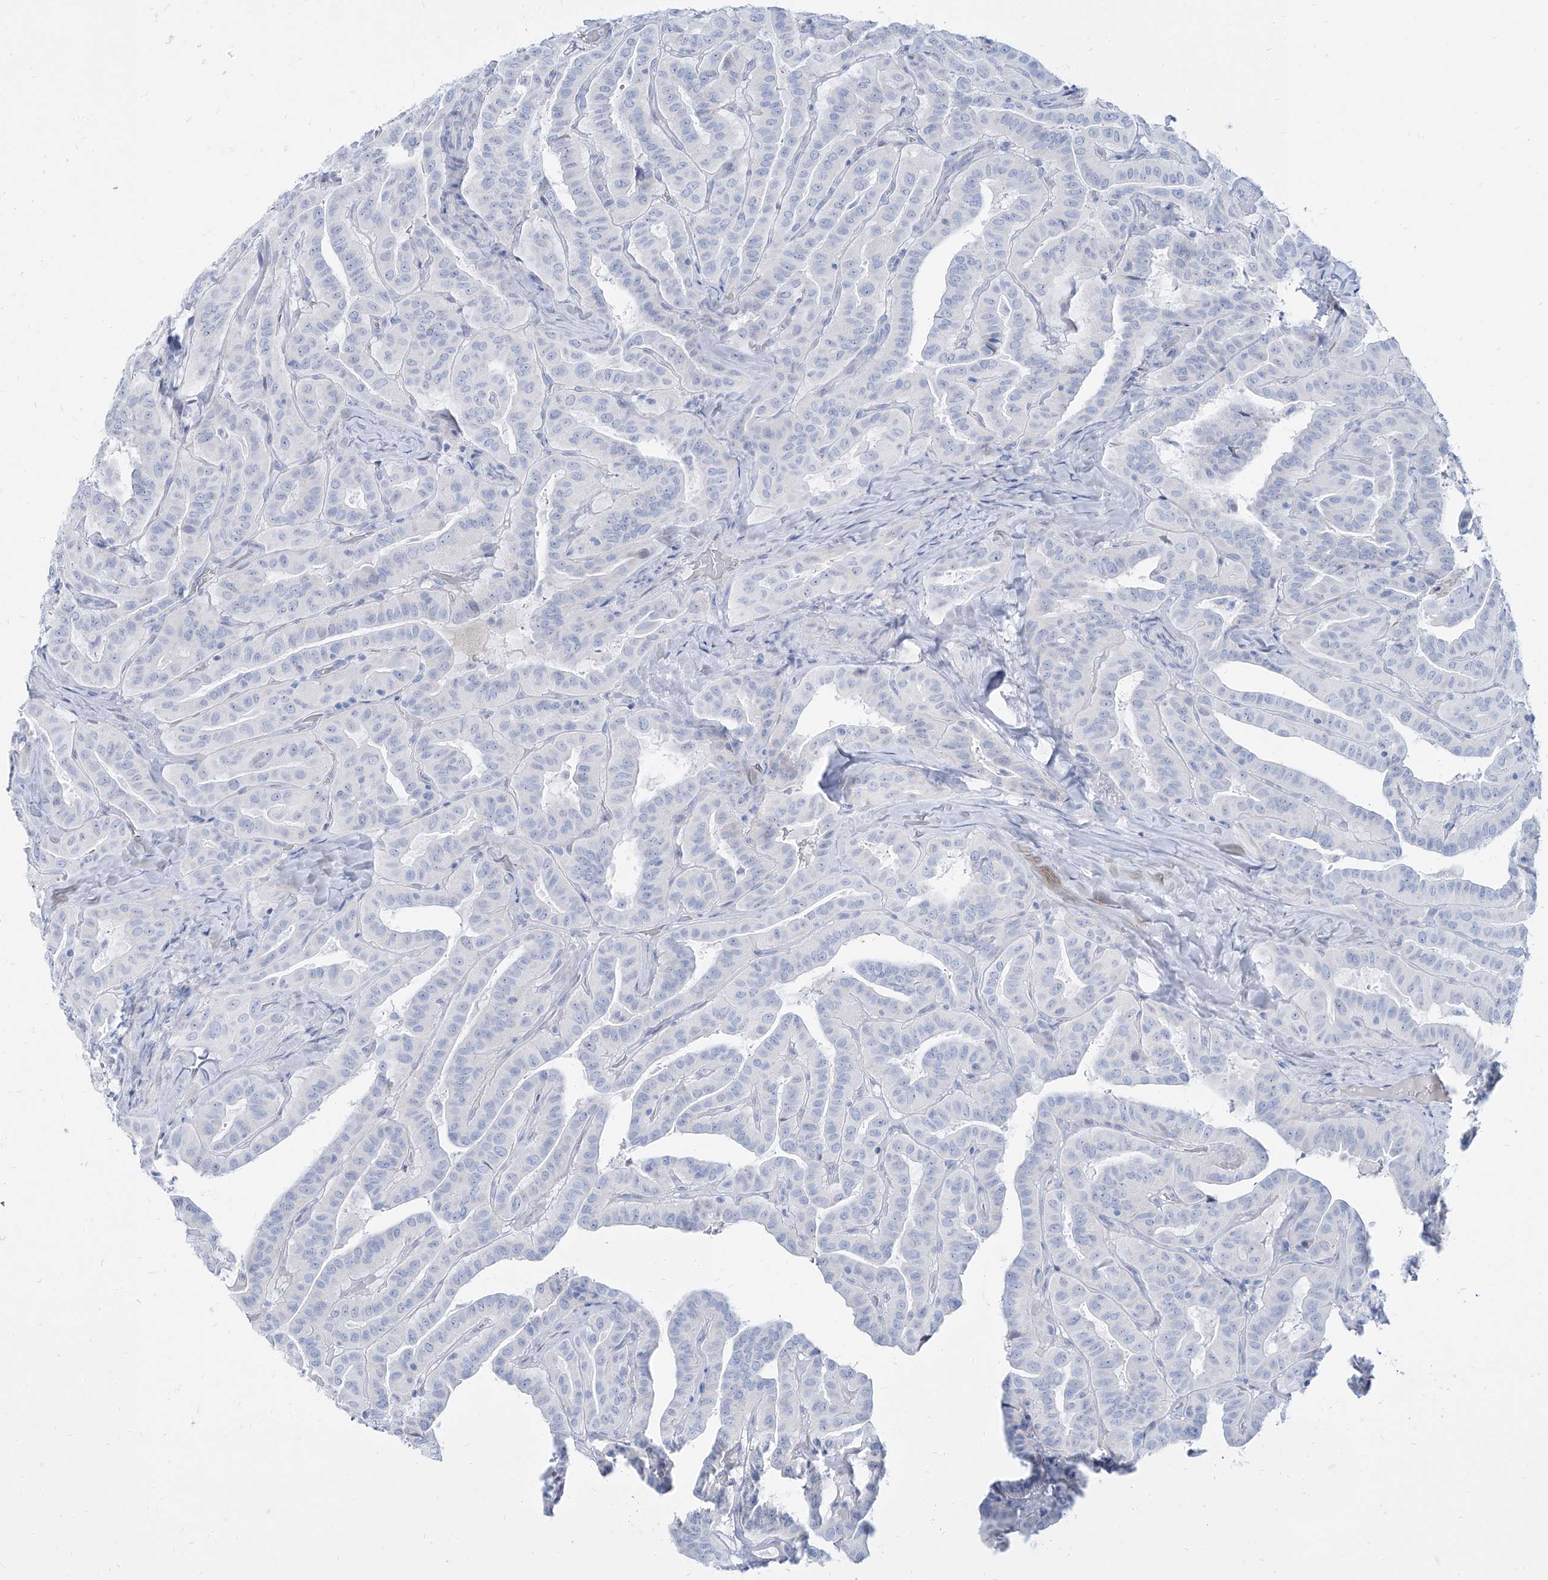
{"staining": {"intensity": "negative", "quantity": "none", "location": "none"}, "tissue": "thyroid cancer", "cell_type": "Tumor cells", "image_type": "cancer", "snomed": [{"axis": "morphology", "description": "Papillary adenocarcinoma, NOS"}, {"axis": "topography", "description": "Thyroid gland"}], "caption": "IHC of human papillary adenocarcinoma (thyroid) shows no positivity in tumor cells.", "gene": "TXLNB", "patient": {"sex": "male", "age": 77}}